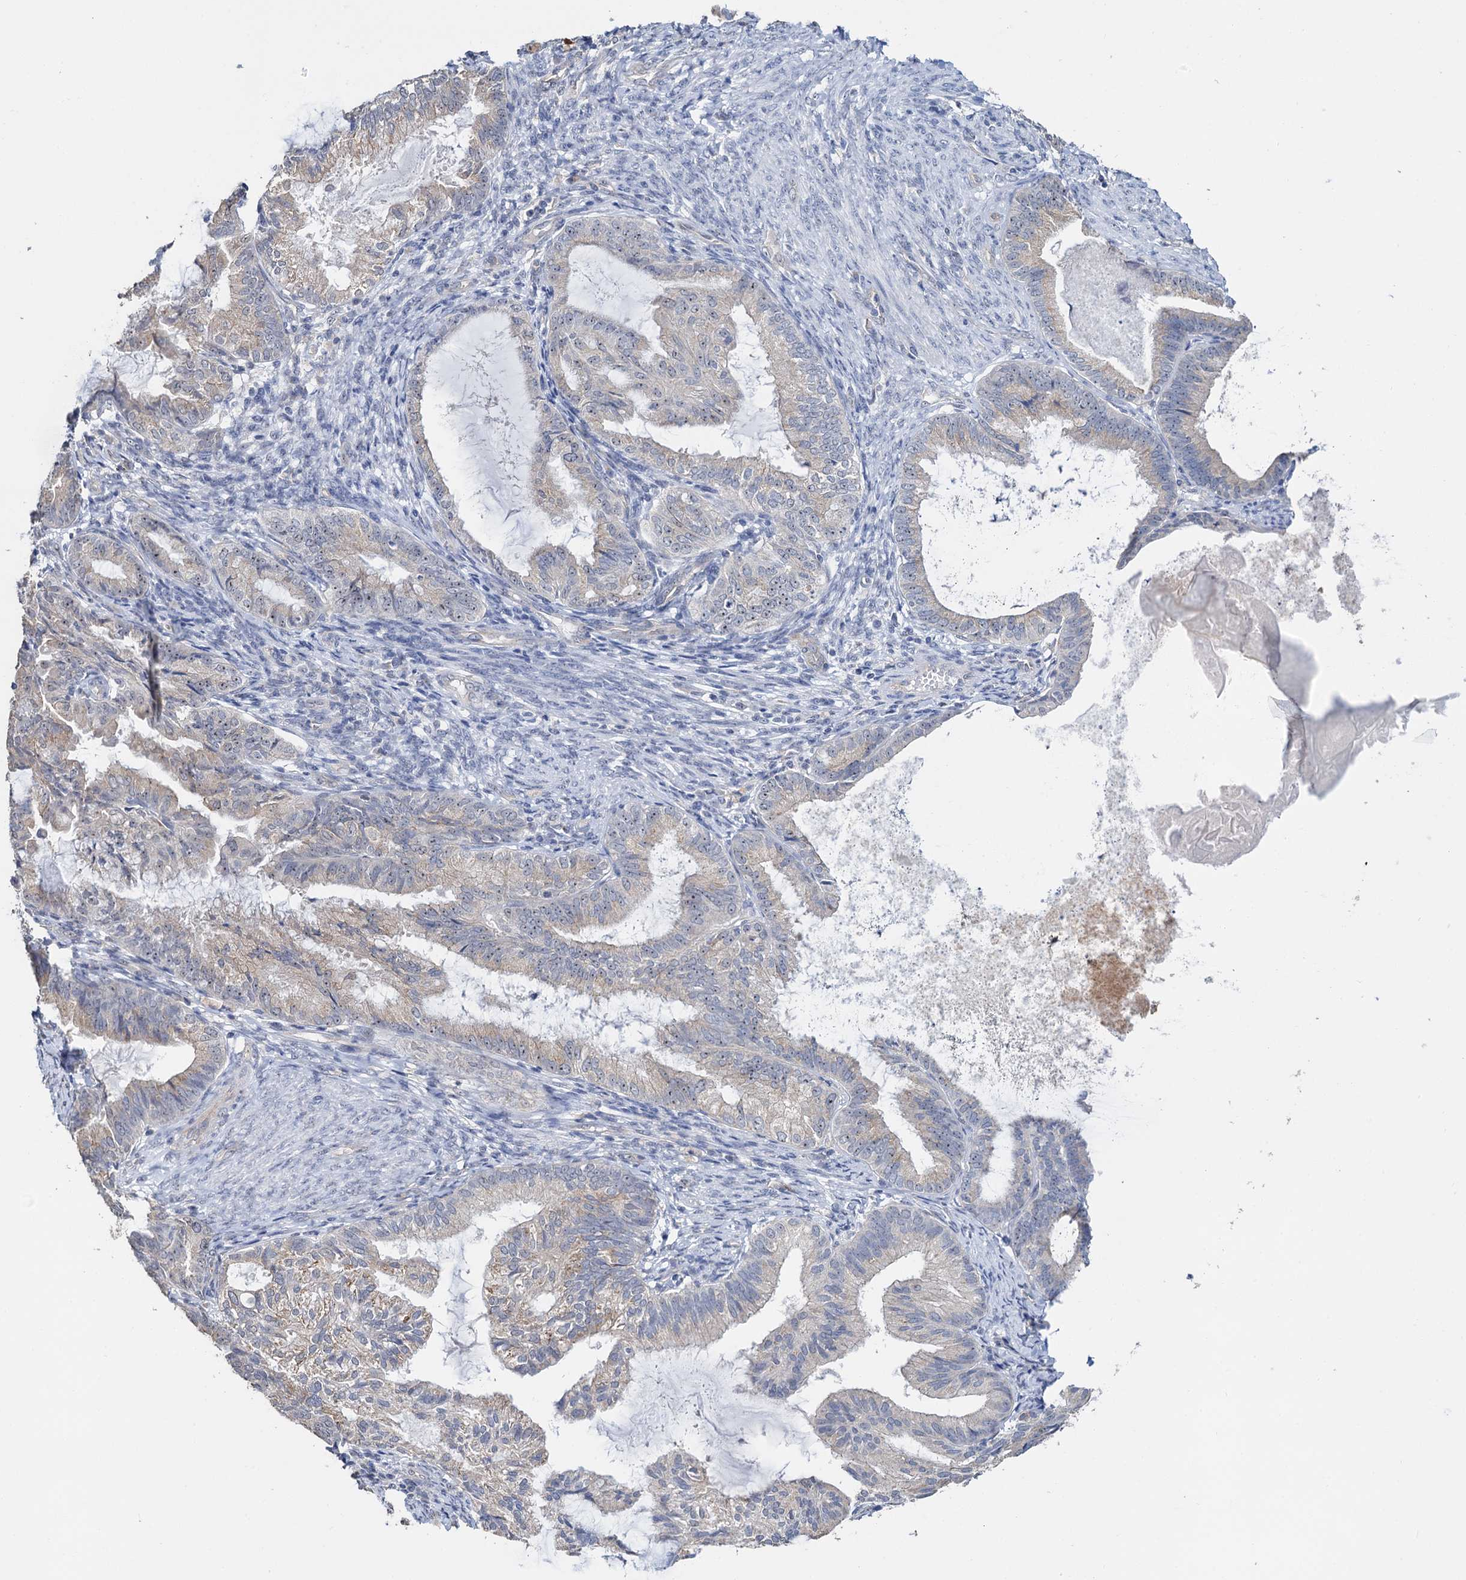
{"staining": {"intensity": "negative", "quantity": "none", "location": "none"}, "tissue": "endometrial cancer", "cell_type": "Tumor cells", "image_type": "cancer", "snomed": [{"axis": "morphology", "description": "Adenocarcinoma, NOS"}, {"axis": "topography", "description": "Endometrium"}], "caption": "Image shows no significant protein positivity in tumor cells of endometrial adenocarcinoma. Nuclei are stained in blue.", "gene": "C2CD3", "patient": {"sex": "female", "age": 86}}